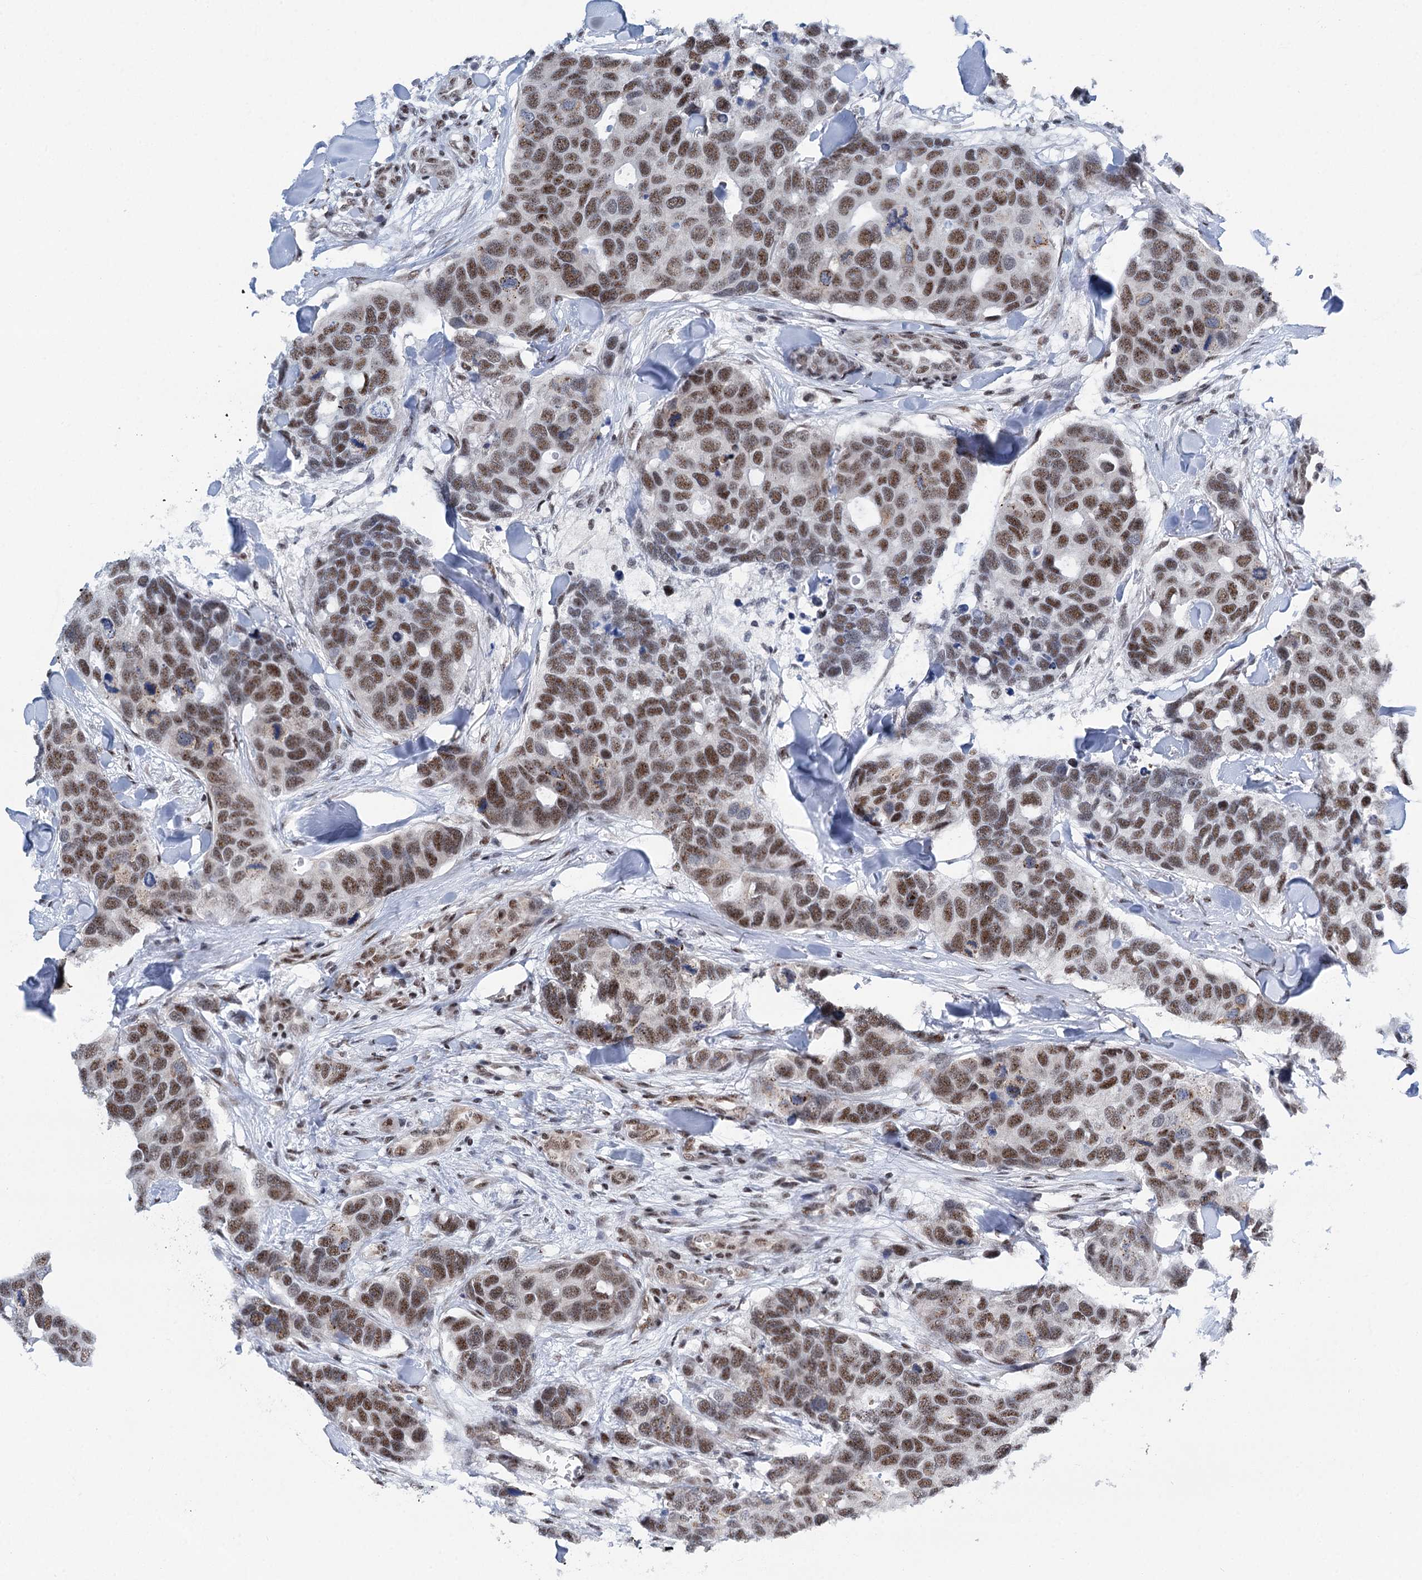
{"staining": {"intensity": "moderate", "quantity": ">75%", "location": "nuclear"}, "tissue": "breast cancer", "cell_type": "Tumor cells", "image_type": "cancer", "snomed": [{"axis": "morphology", "description": "Duct carcinoma"}, {"axis": "topography", "description": "Breast"}], "caption": "Immunohistochemistry (IHC) (DAB (3,3'-diaminobenzidine)) staining of human breast intraductal carcinoma reveals moderate nuclear protein staining in about >75% of tumor cells. (IHC, brightfield microscopy, high magnification).", "gene": "SREK1", "patient": {"sex": "female", "age": 83}}